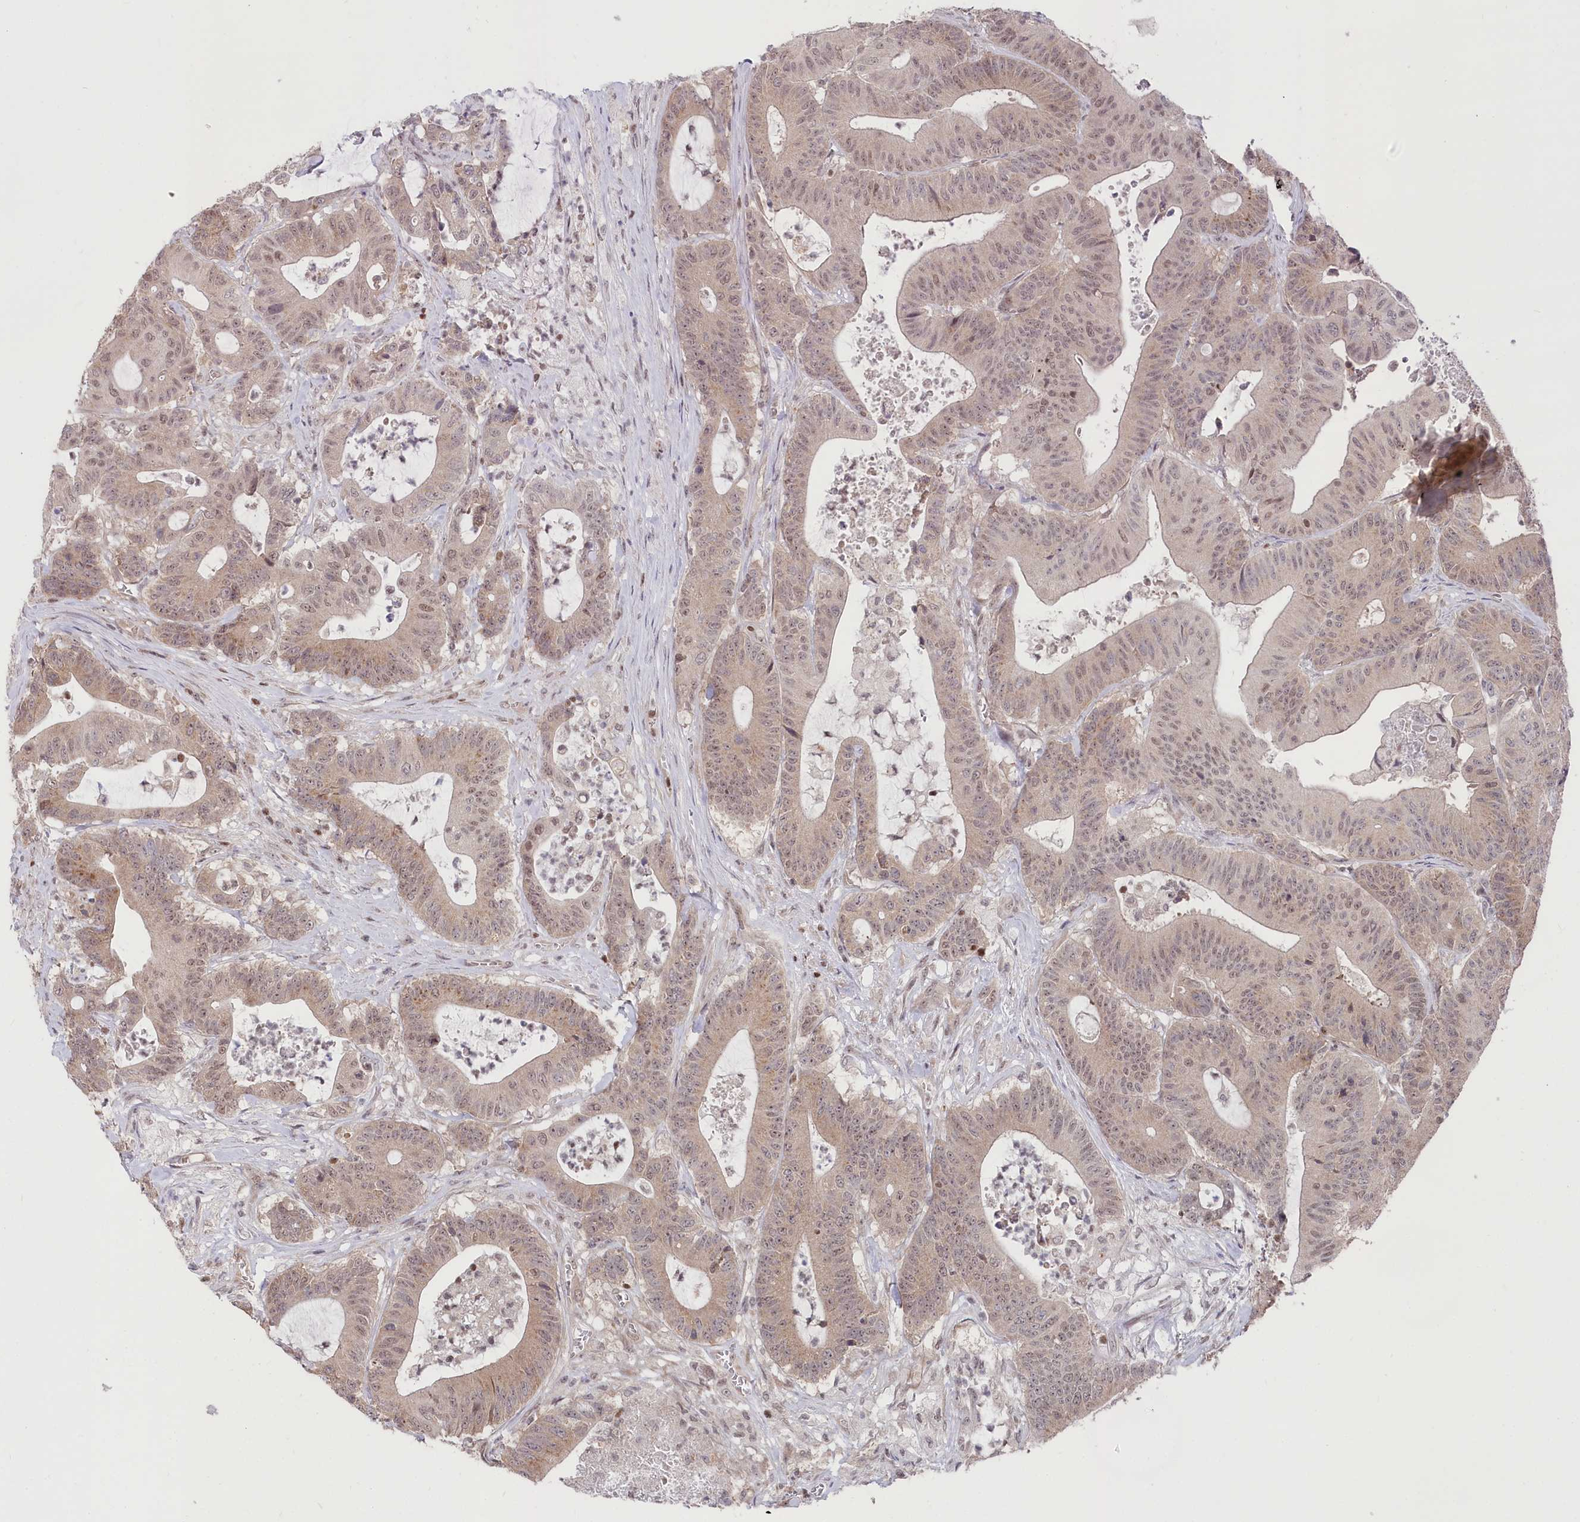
{"staining": {"intensity": "moderate", "quantity": "25%-75%", "location": "nuclear"}, "tissue": "colorectal cancer", "cell_type": "Tumor cells", "image_type": "cancer", "snomed": [{"axis": "morphology", "description": "Adenocarcinoma, NOS"}, {"axis": "topography", "description": "Colon"}], "caption": "Immunohistochemistry (IHC) image of human colorectal cancer (adenocarcinoma) stained for a protein (brown), which reveals medium levels of moderate nuclear staining in approximately 25%-75% of tumor cells.", "gene": "CGGBP1", "patient": {"sex": "female", "age": 84}}